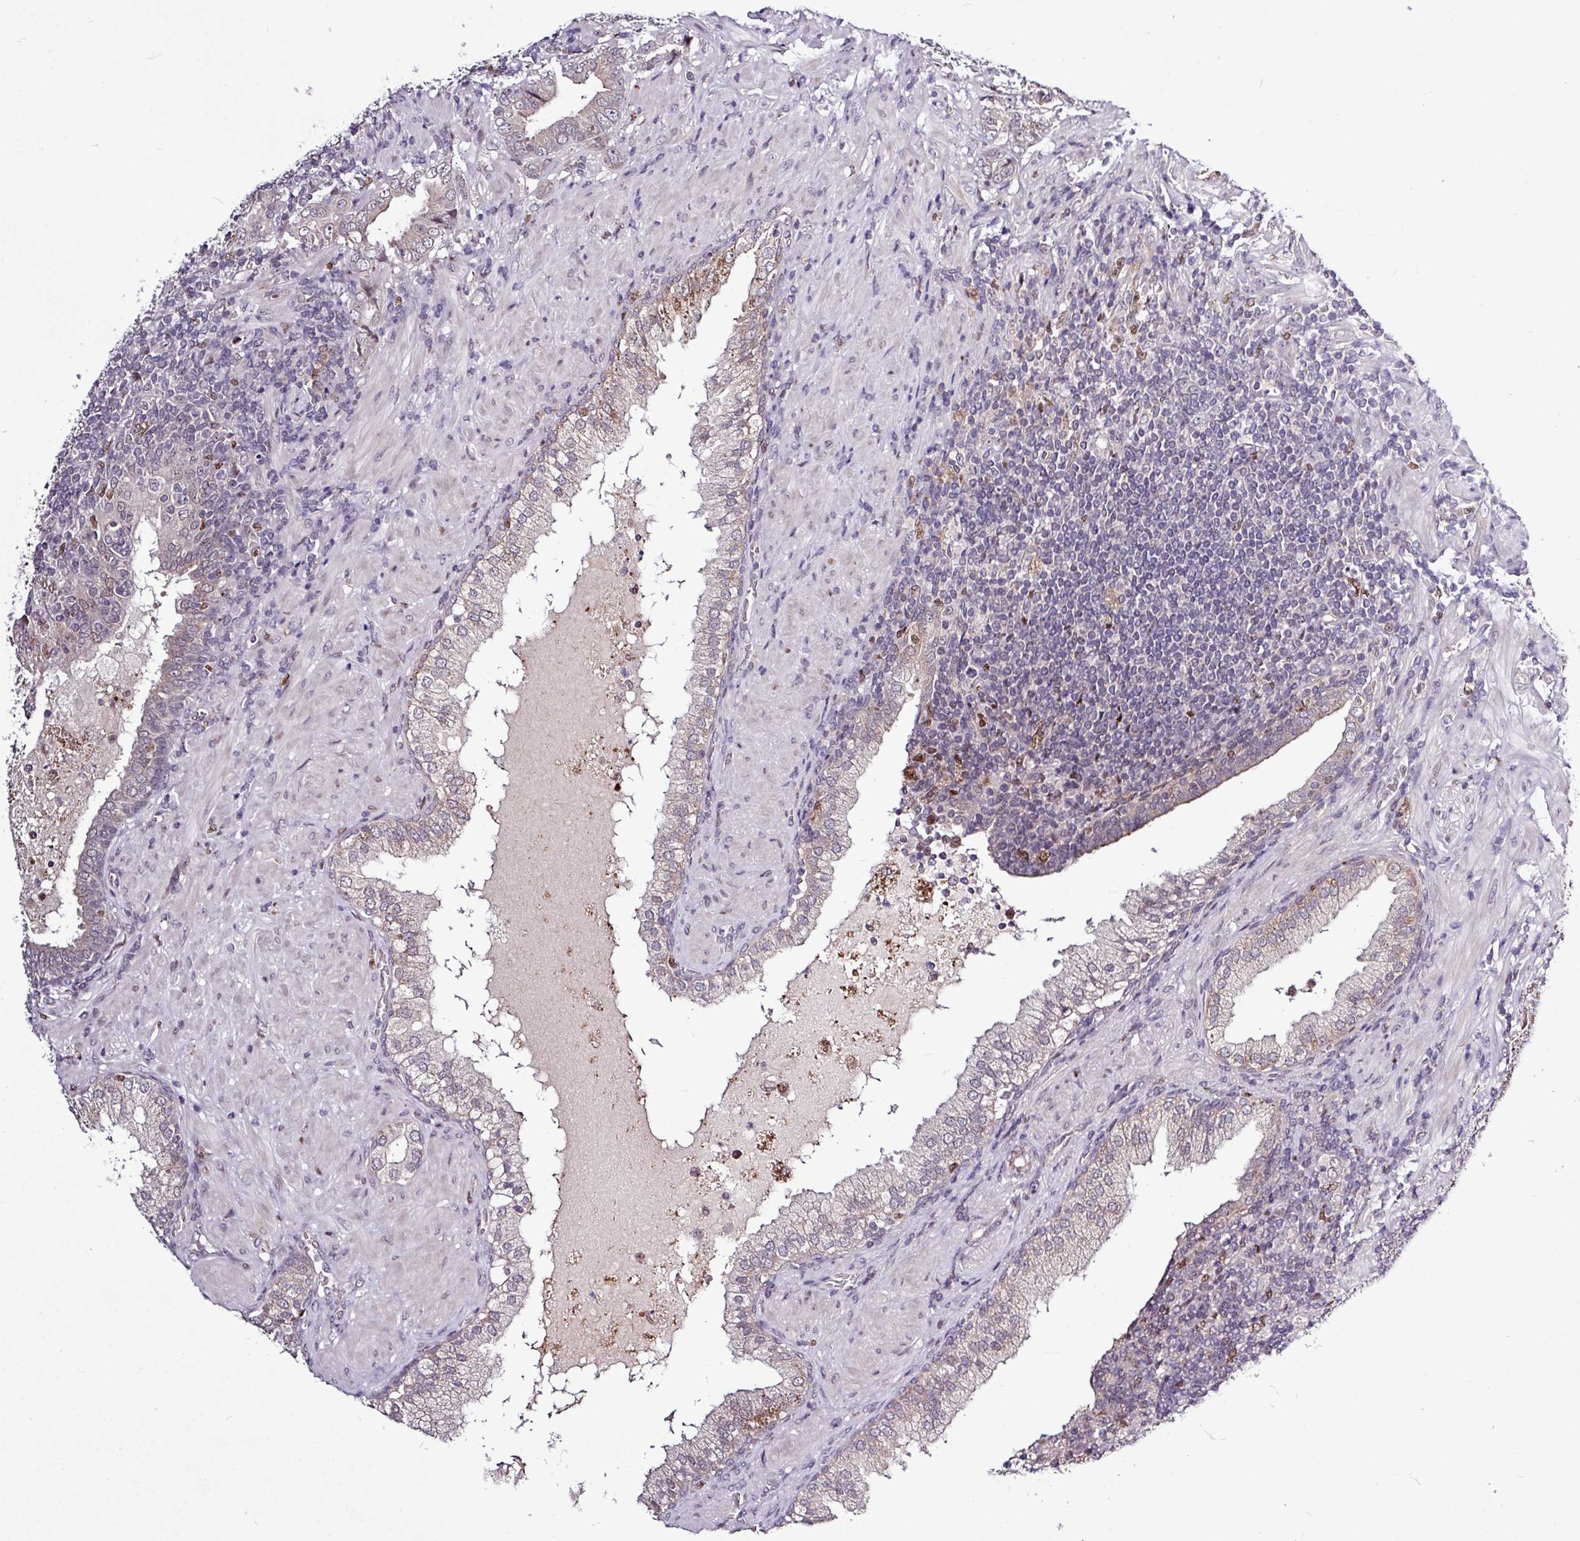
{"staining": {"intensity": "weak", "quantity": "<25%", "location": "cytoplasmic/membranous"}, "tissue": "prostate cancer", "cell_type": "Tumor cells", "image_type": "cancer", "snomed": [{"axis": "morphology", "description": "Adenocarcinoma, High grade"}, {"axis": "topography", "description": "Prostate"}], "caption": "A histopathology image of human prostate adenocarcinoma (high-grade) is negative for staining in tumor cells.", "gene": "SKIC2", "patient": {"sex": "male", "age": 55}}